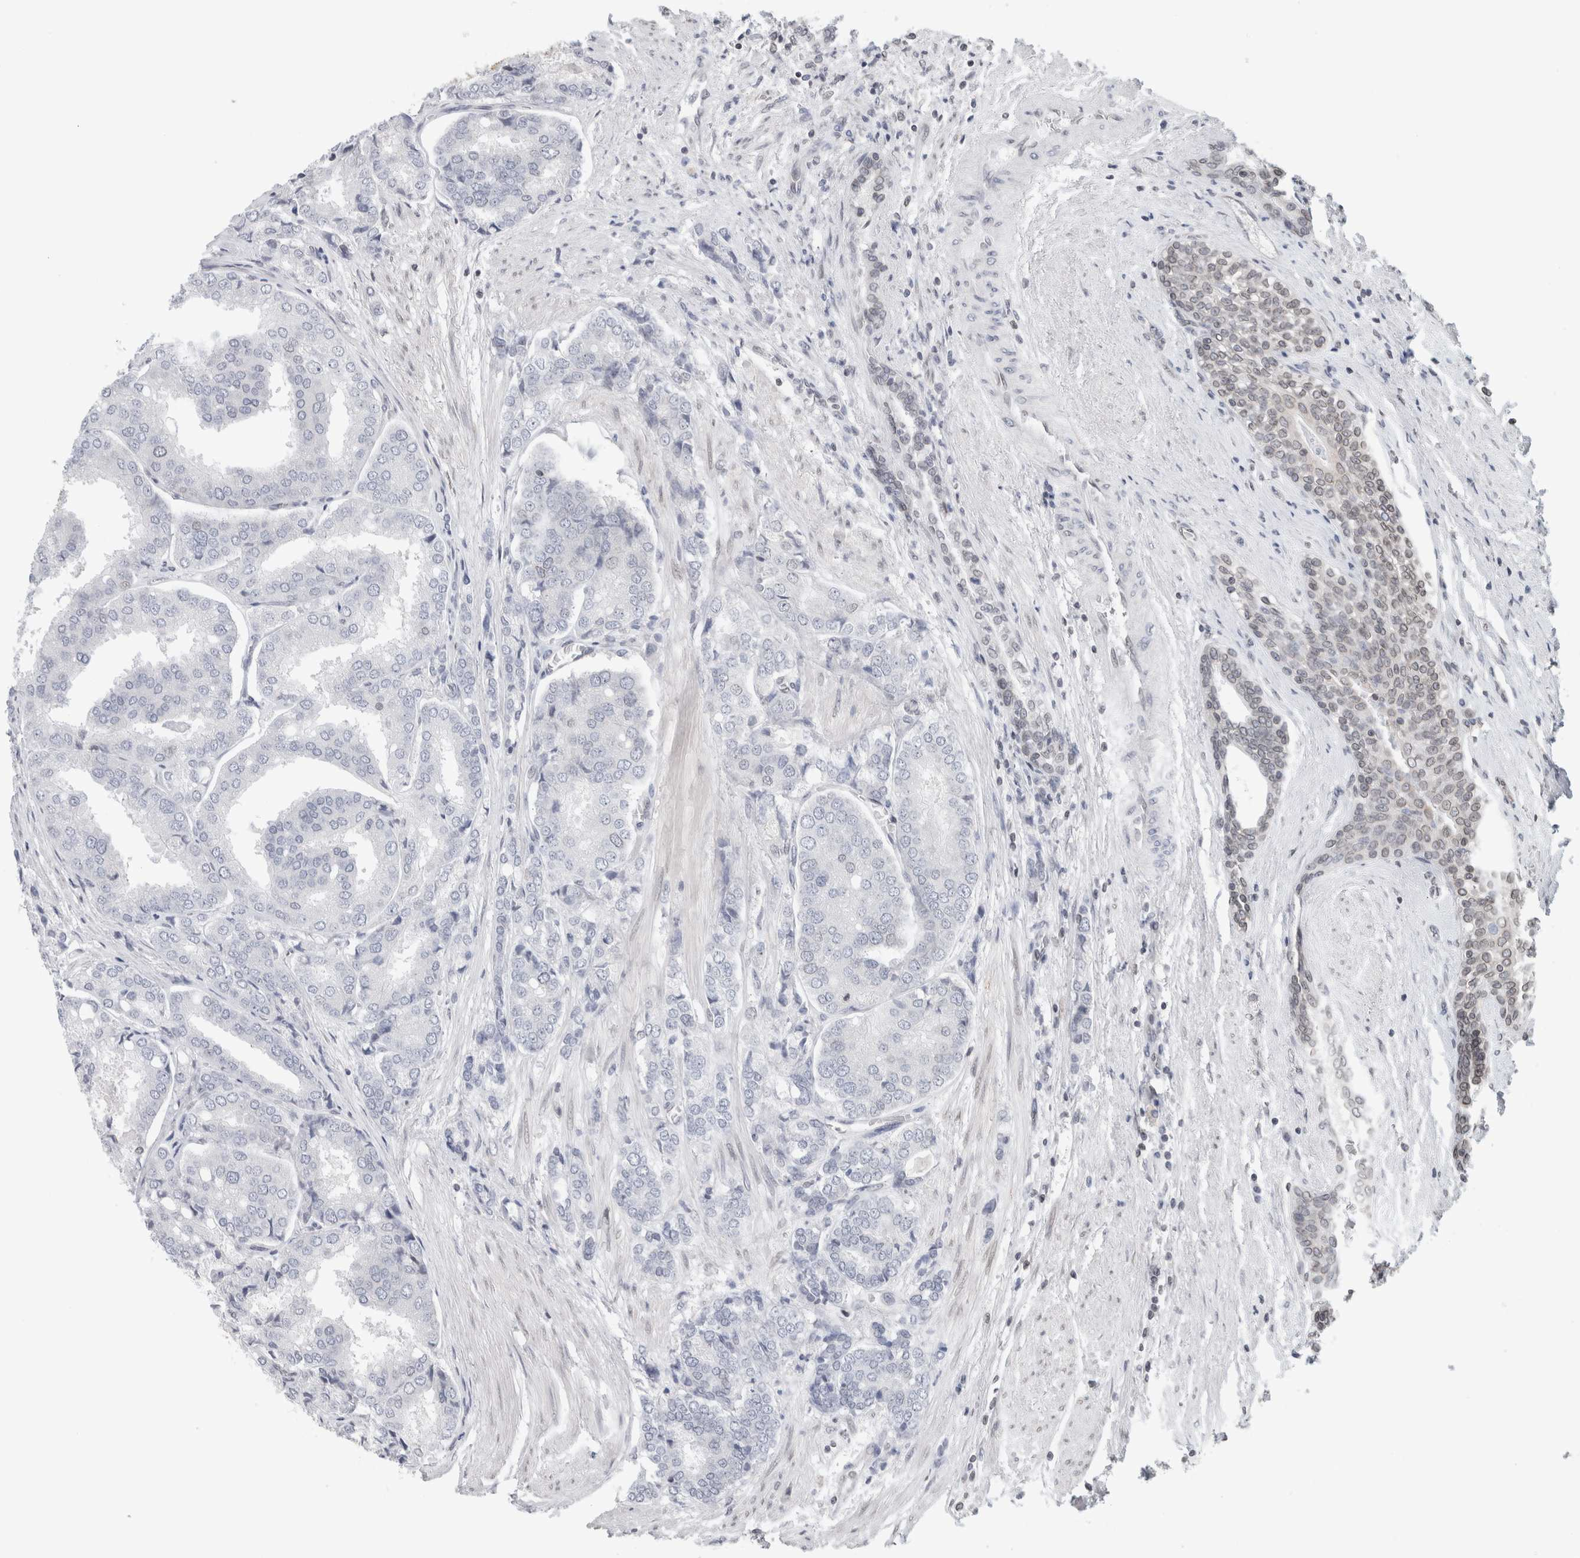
{"staining": {"intensity": "negative", "quantity": "none", "location": "none"}, "tissue": "prostate cancer", "cell_type": "Tumor cells", "image_type": "cancer", "snomed": [{"axis": "morphology", "description": "Adenocarcinoma, High grade"}, {"axis": "topography", "description": "Prostate"}], "caption": "A high-resolution histopathology image shows immunohistochemistry staining of prostate high-grade adenocarcinoma, which shows no significant staining in tumor cells.", "gene": "RBMX2", "patient": {"sex": "male", "age": 50}}